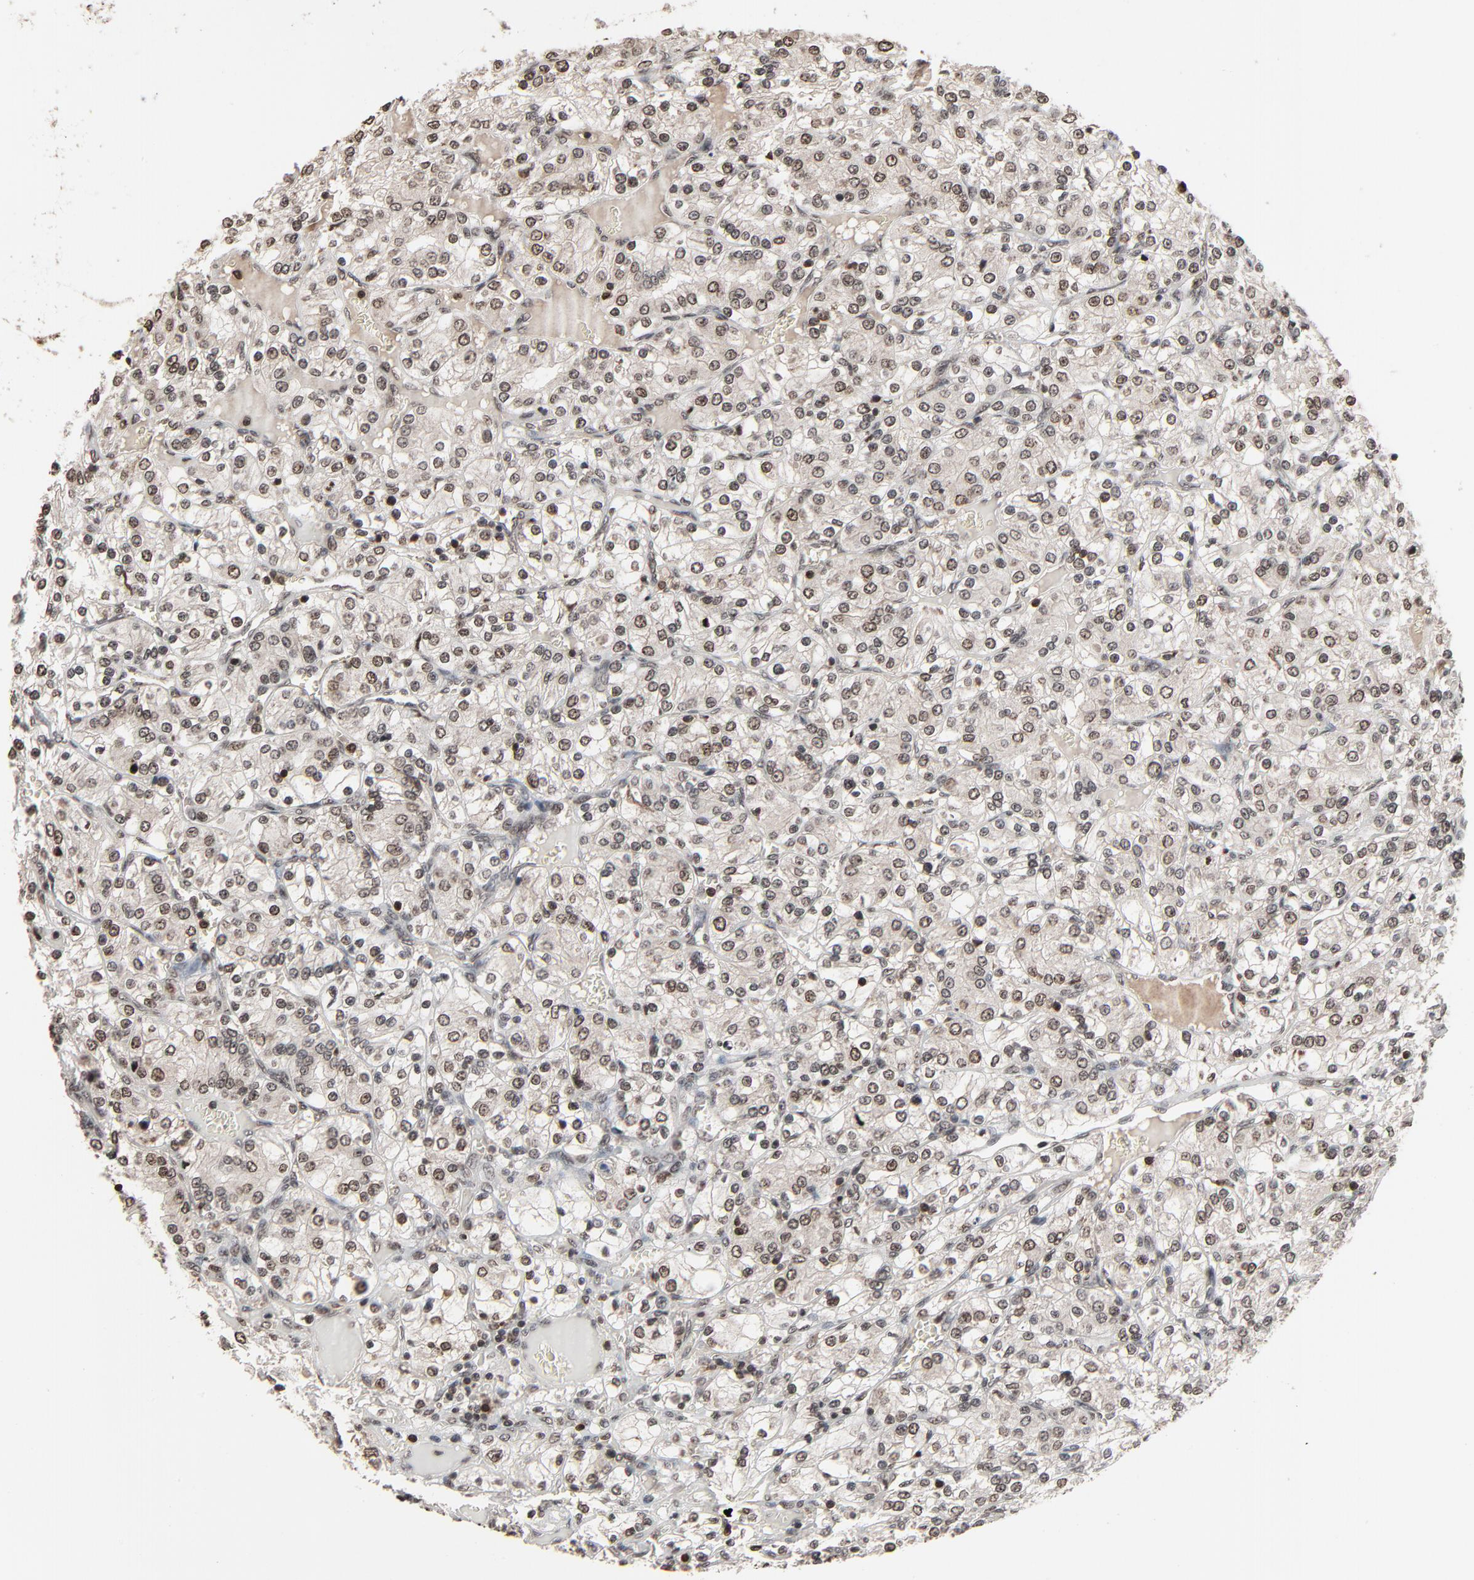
{"staining": {"intensity": "moderate", "quantity": ">75%", "location": "nuclear"}, "tissue": "renal cancer", "cell_type": "Tumor cells", "image_type": "cancer", "snomed": [{"axis": "morphology", "description": "Adenocarcinoma, NOS"}, {"axis": "topography", "description": "Kidney"}], "caption": "This is an image of IHC staining of adenocarcinoma (renal), which shows moderate positivity in the nuclear of tumor cells.", "gene": "RPS6KA3", "patient": {"sex": "female", "age": 62}}